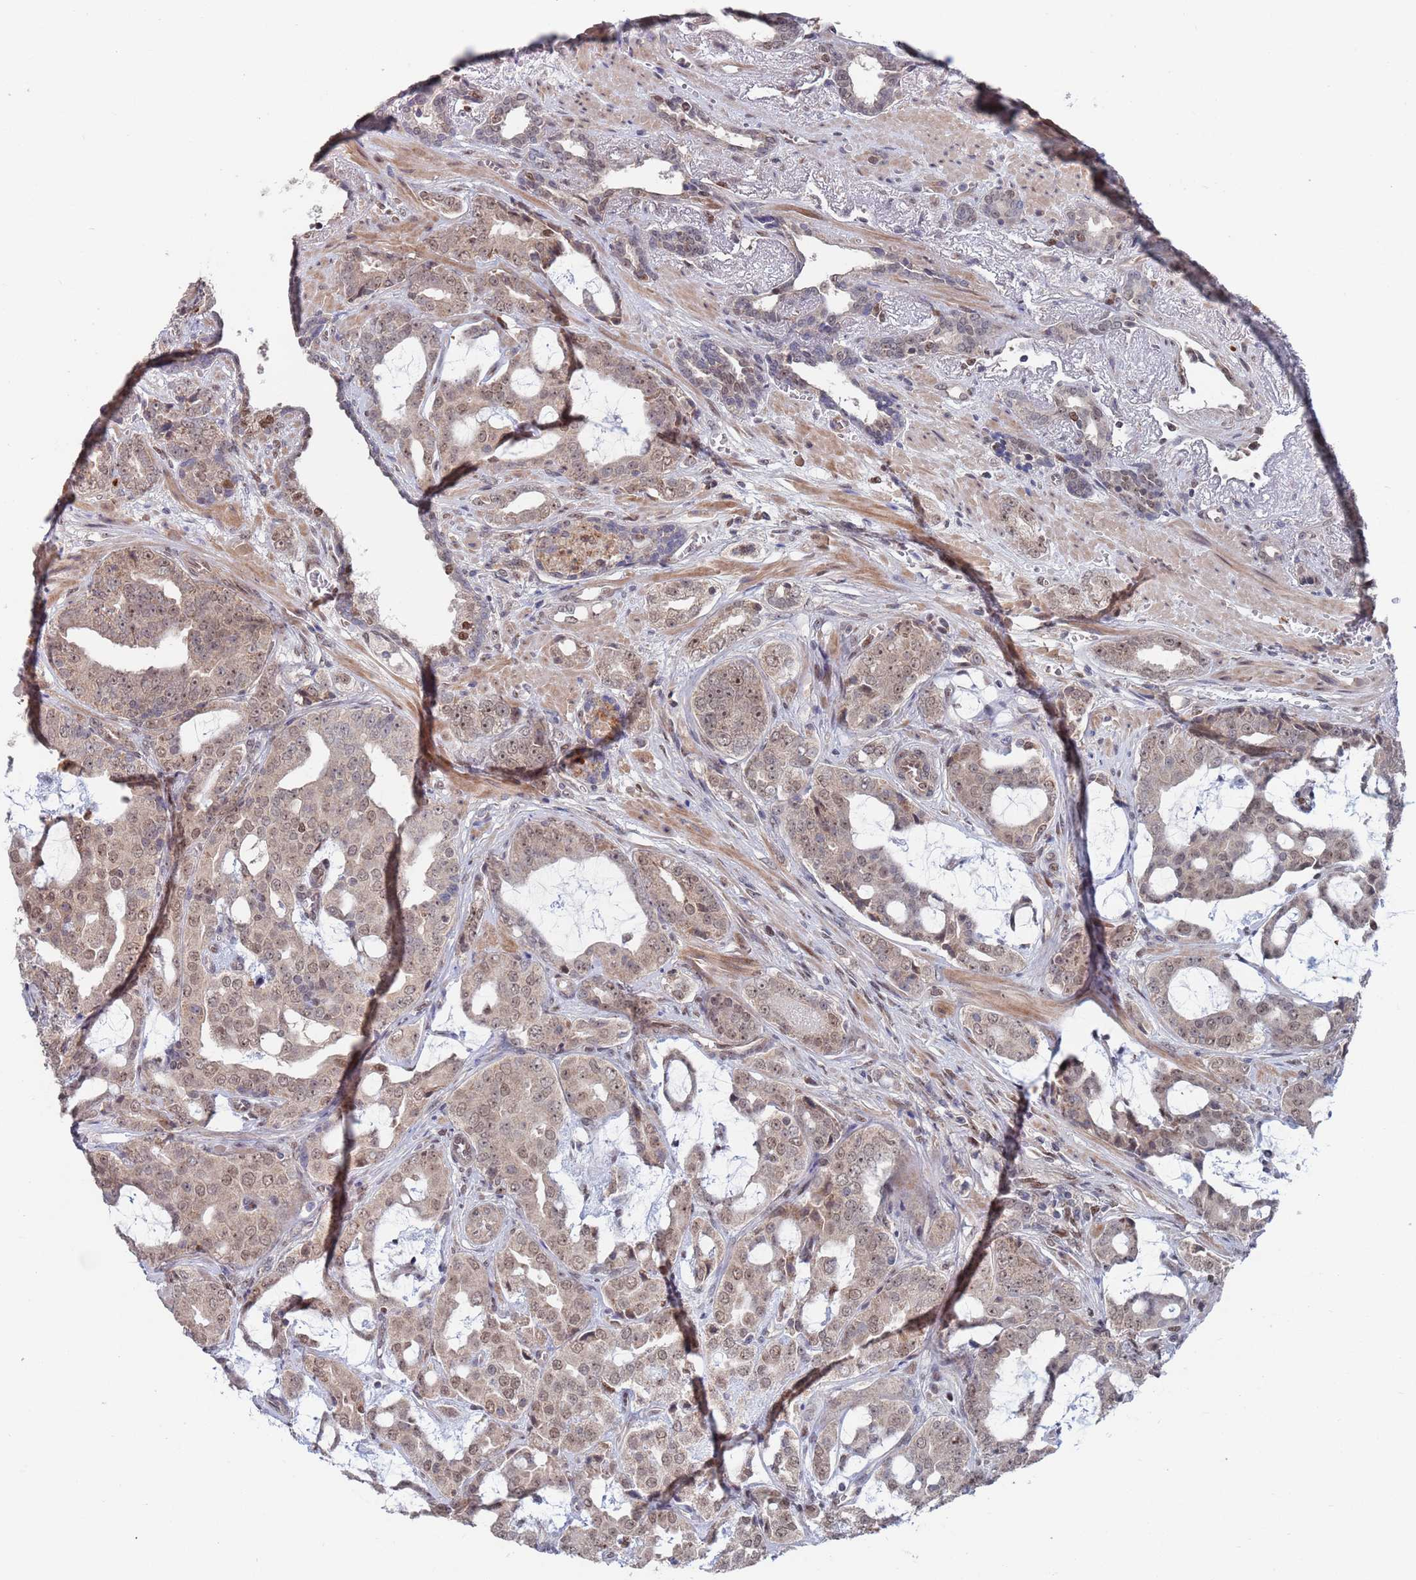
{"staining": {"intensity": "weak", "quantity": ">75%", "location": "nuclear"}, "tissue": "prostate cancer", "cell_type": "Tumor cells", "image_type": "cancer", "snomed": [{"axis": "morphology", "description": "Adenocarcinoma, High grade"}, {"axis": "topography", "description": "Prostate"}], "caption": "Tumor cells exhibit low levels of weak nuclear expression in approximately >75% of cells in prostate cancer.", "gene": "RPP25", "patient": {"sex": "male", "age": 71}}